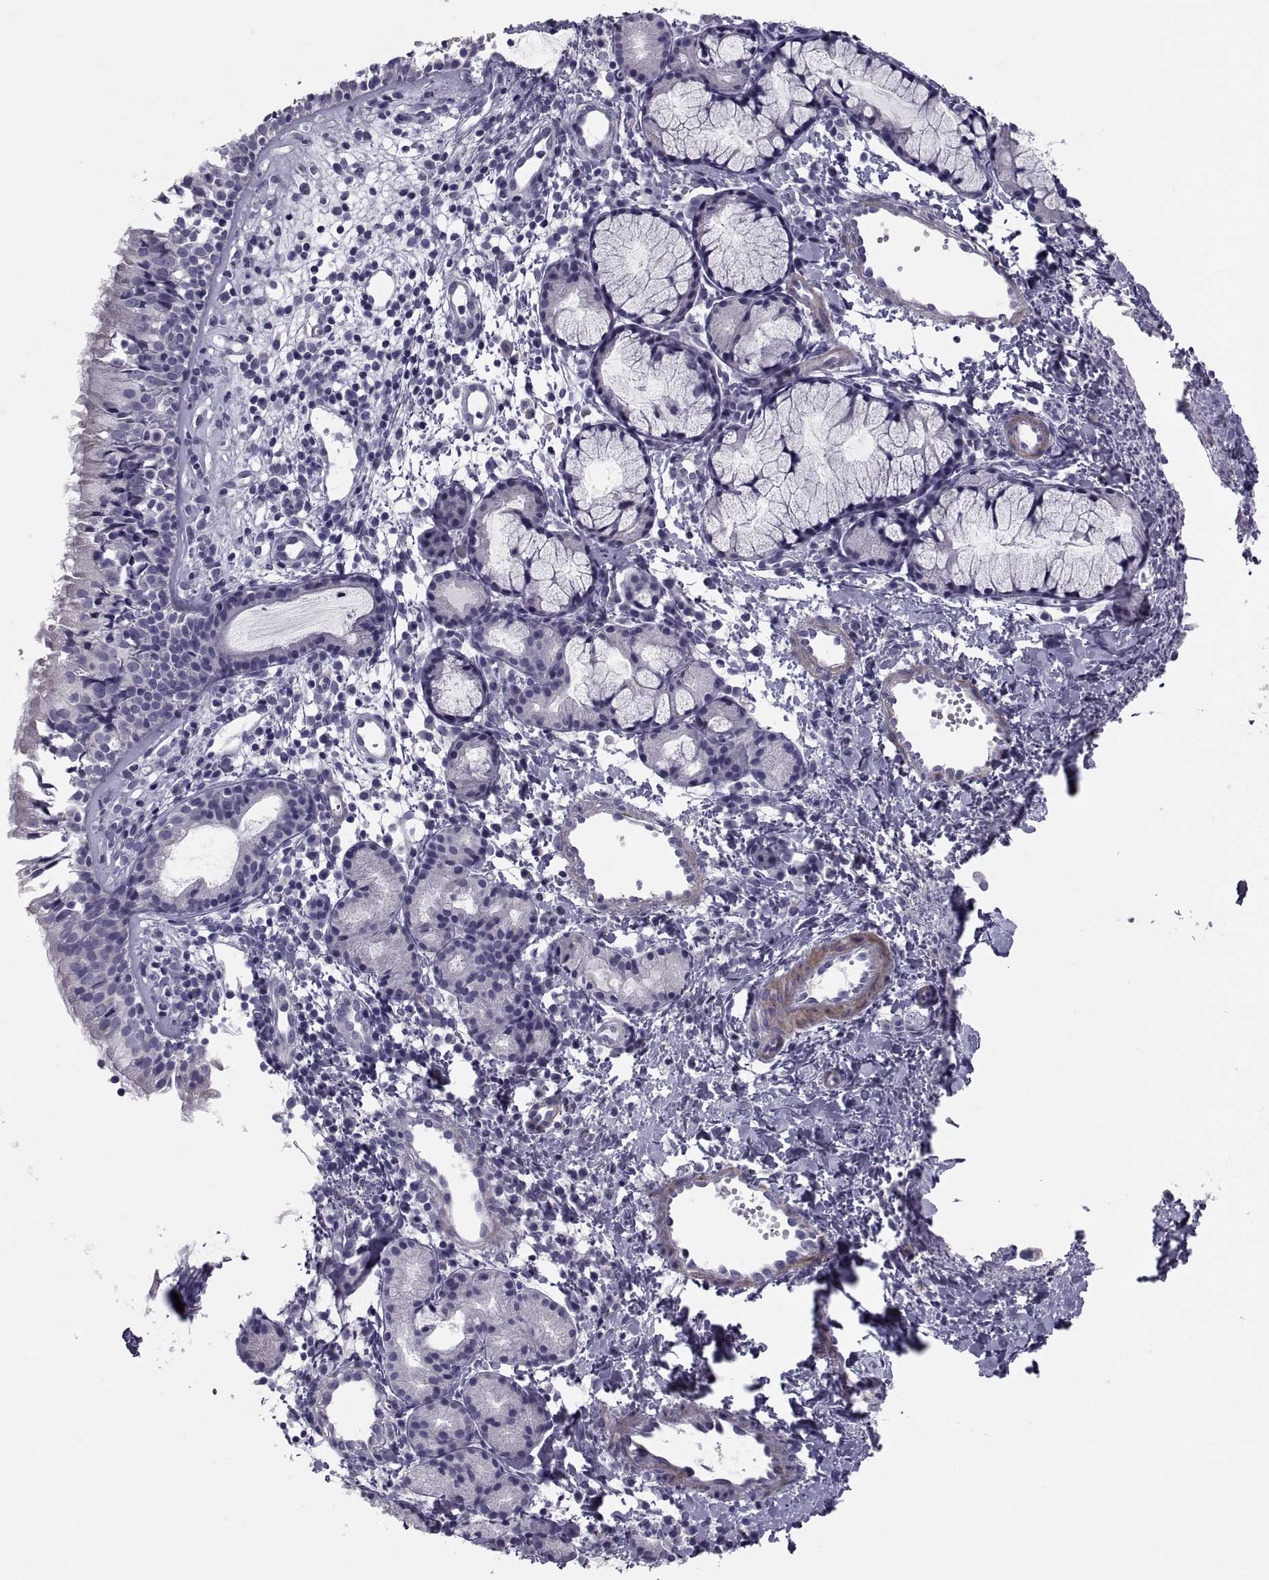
{"staining": {"intensity": "negative", "quantity": "none", "location": "none"}, "tissue": "nasopharynx", "cell_type": "Respiratory epithelial cells", "image_type": "normal", "snomed": [{"axis": "morphology", "description": "Normal tissue, NOS"}, {"axis": "topography", "description": "Nasopharynx"}], "caption": "Immunohistochemistry of benign nasopharynx exhibits no staining in respiratory epithelial cells. (Stains: DAB (3,3'-diaminobenzidine) immunohistochemistry with hematoxylin counter stain, Microscopy: brightfield microscopy at high magnification).", "gene": "PDZRN4", "patient": {"sex": "male", "age": 9}}